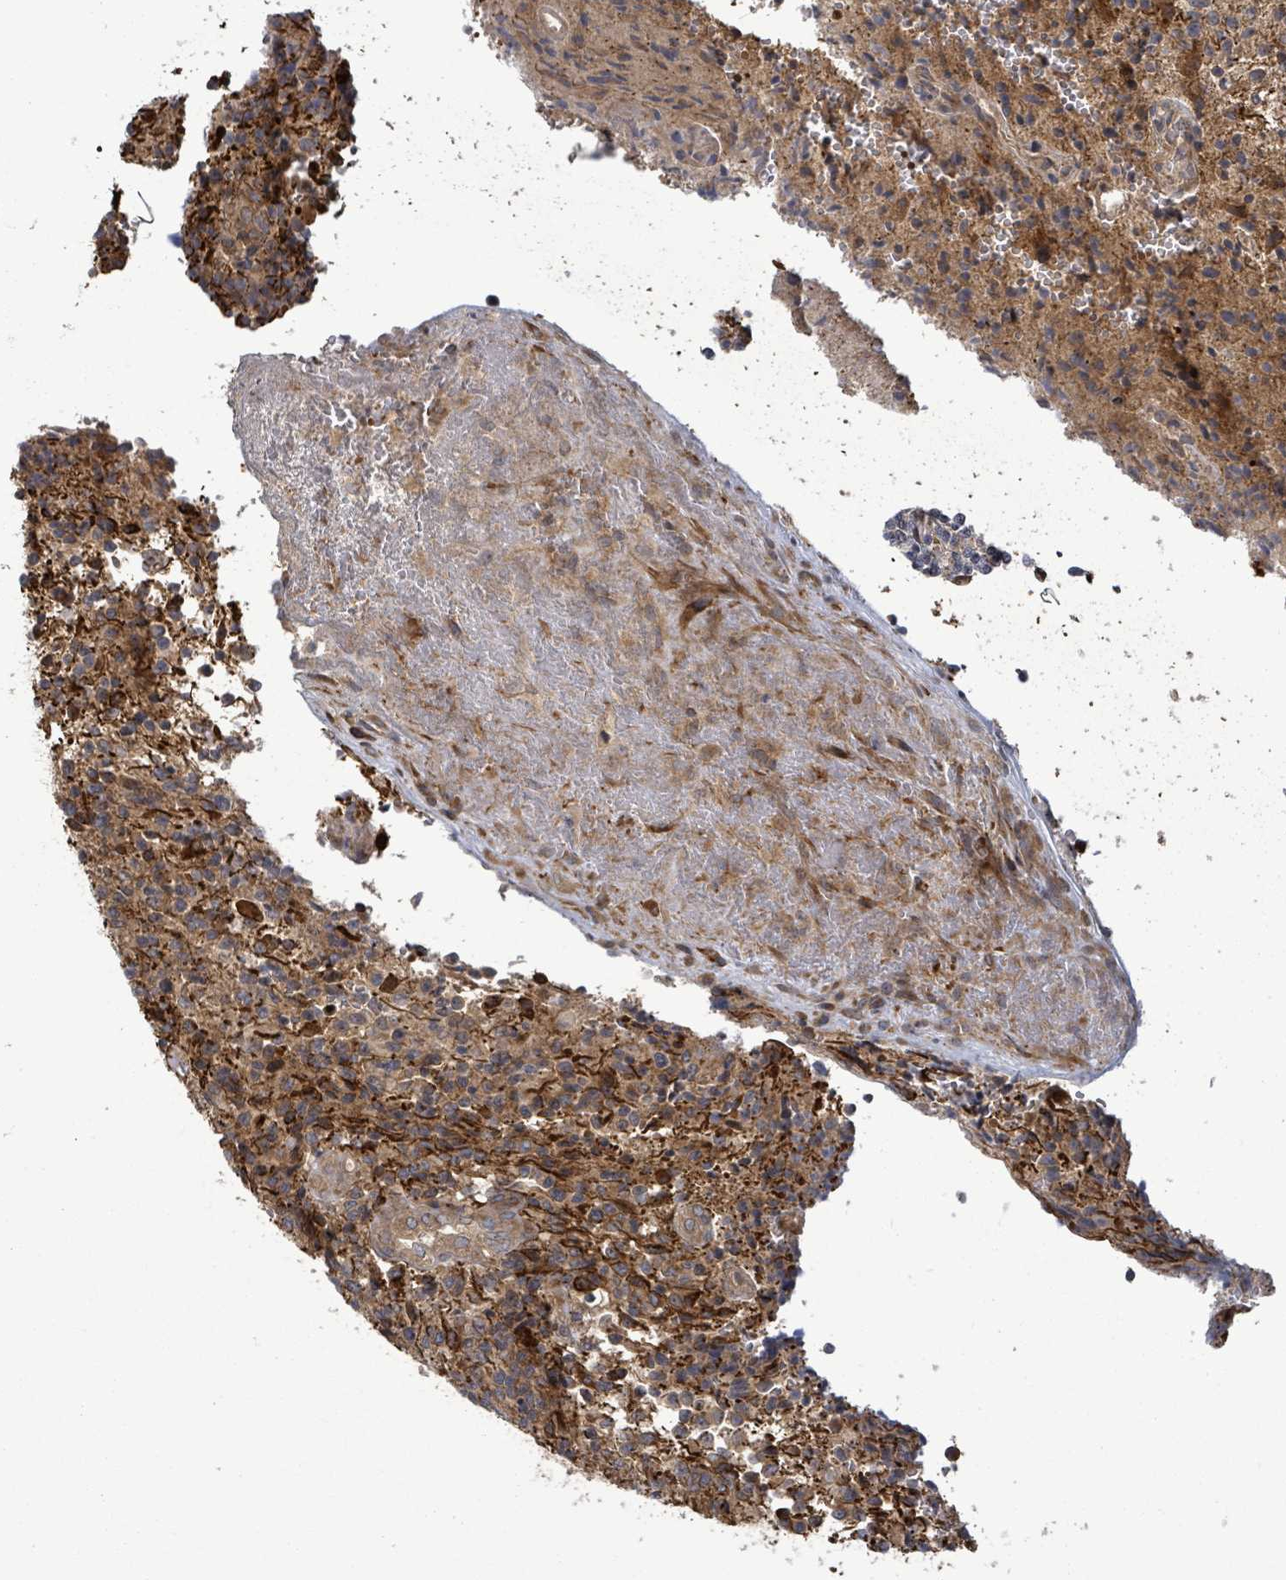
{"staining": {"intensity": "moderate", "quantity": "25%-75%", "location": "cytoplasmic/membranous"}, "tissue": "glioma", "cell_type": "Tumor cells", "image_type": "cancer", "snomed": [{"axis": "morphology", "description": "Normal tissue, NOS"}, {"axis": "morphology", "description": "Glioma, malignant, High grade"}, {"axis": "topography", "description": "Cerebral cortex"}], "caption": "Protein staining shows moderate cytoplasmic/membranous expression in approximately 25%-75% of tumor cells in glioma.", "gene": "MAP3K6", "patient": {"sex": "male", "age": 56}}